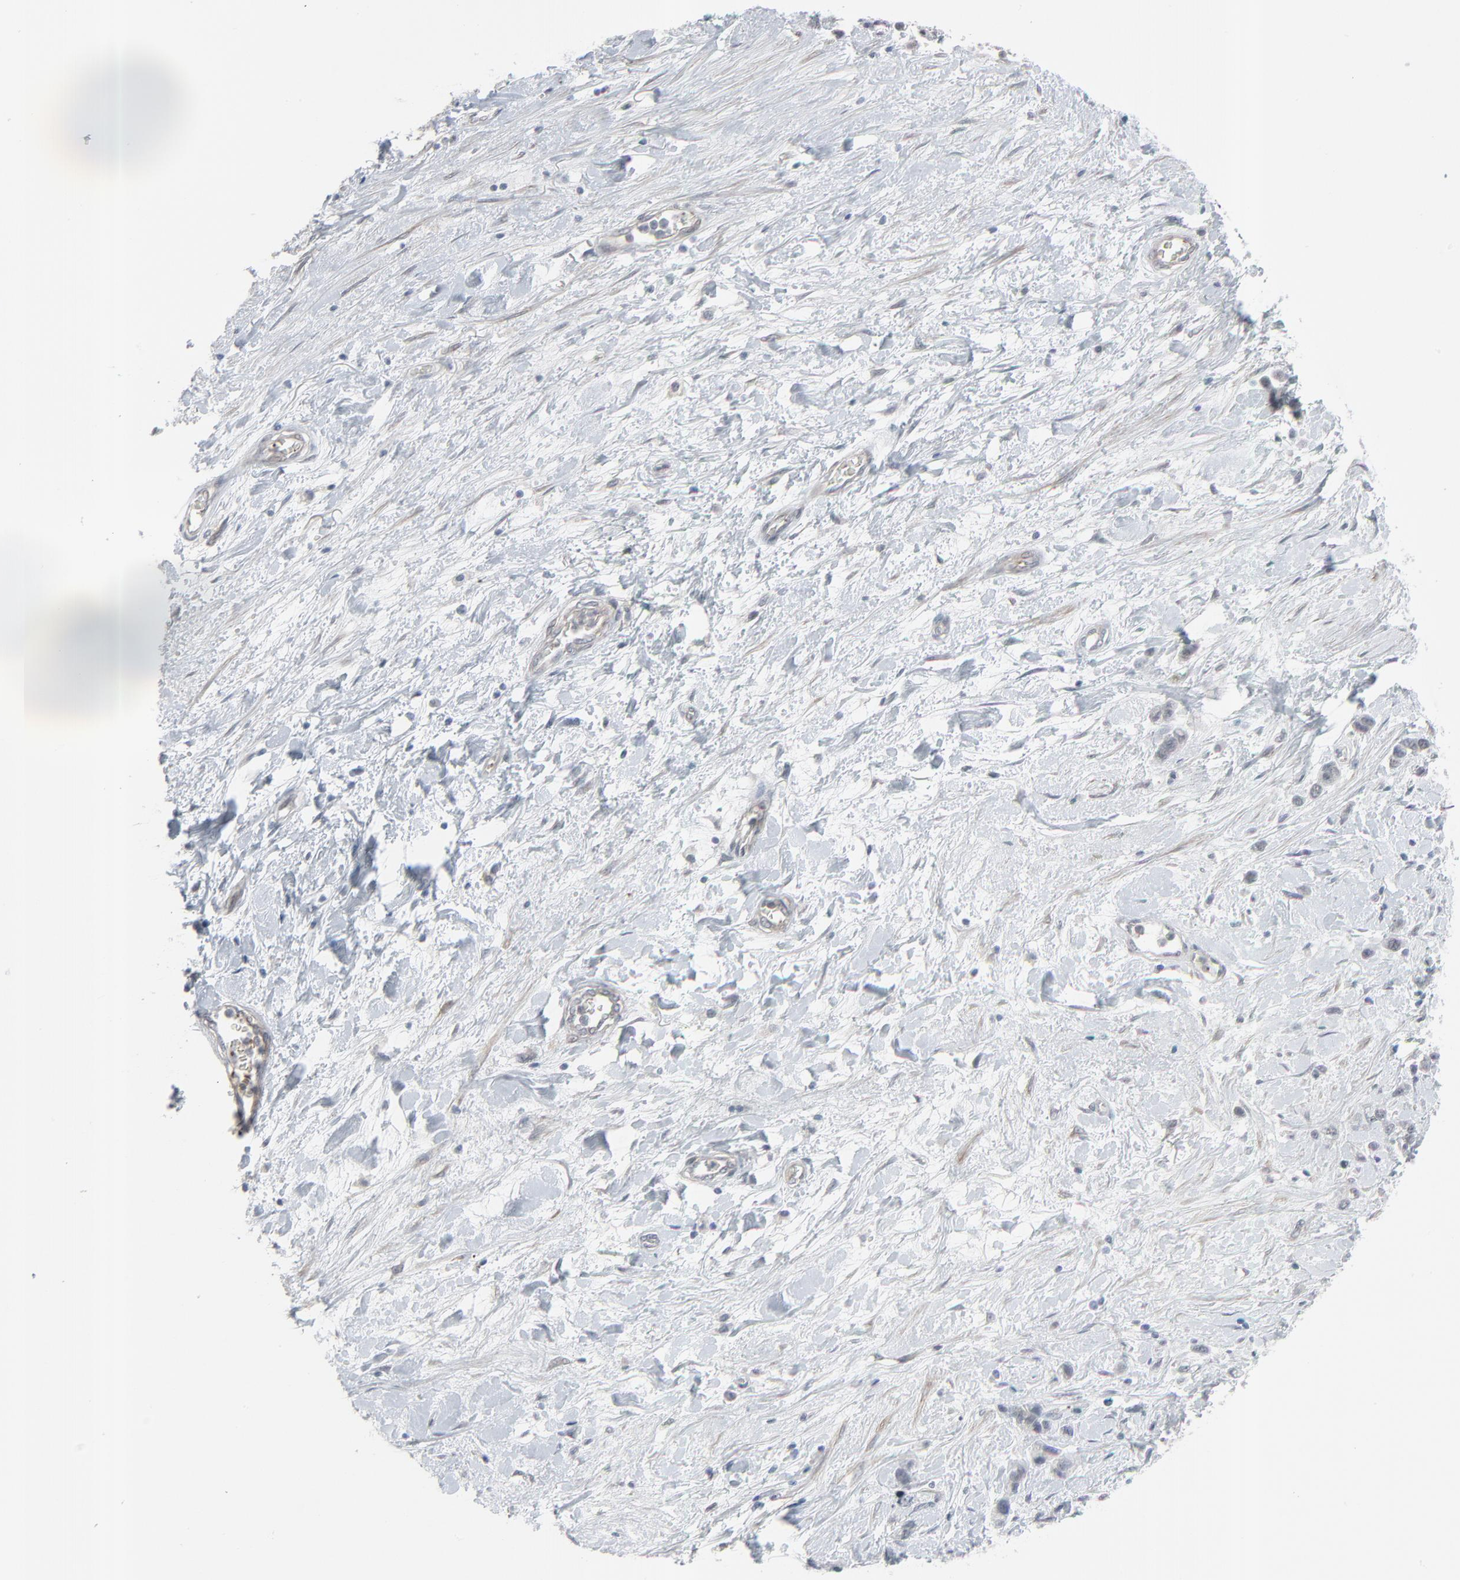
{"staining": {"intensity": "negative", "quantity": "none", "location": "none"}, "tissue": "stomach cancer", "cell_type": "Tumor cells", "image_type": "cancer", "snomed": [{"axis": "morphology", "description": "Normal tissue, NOS"}, {"axis": "morphology", "description": "Adenocarcinoma, NOS"}, {"axis": "morphology", "description": "Adenocarcinoma, High grade"}, {"axis": "topography", "description": "Stomach, upper"}, {"axis": "topography", "description": "Stomach"}], "caption": "Stomach cancer (adenocarcinoma (high-grade)) stained for a protein using IHC shows no positivity tumor cells.", "gene": "NEUROD1", "patient": {"sex": "female", "age": 65}}